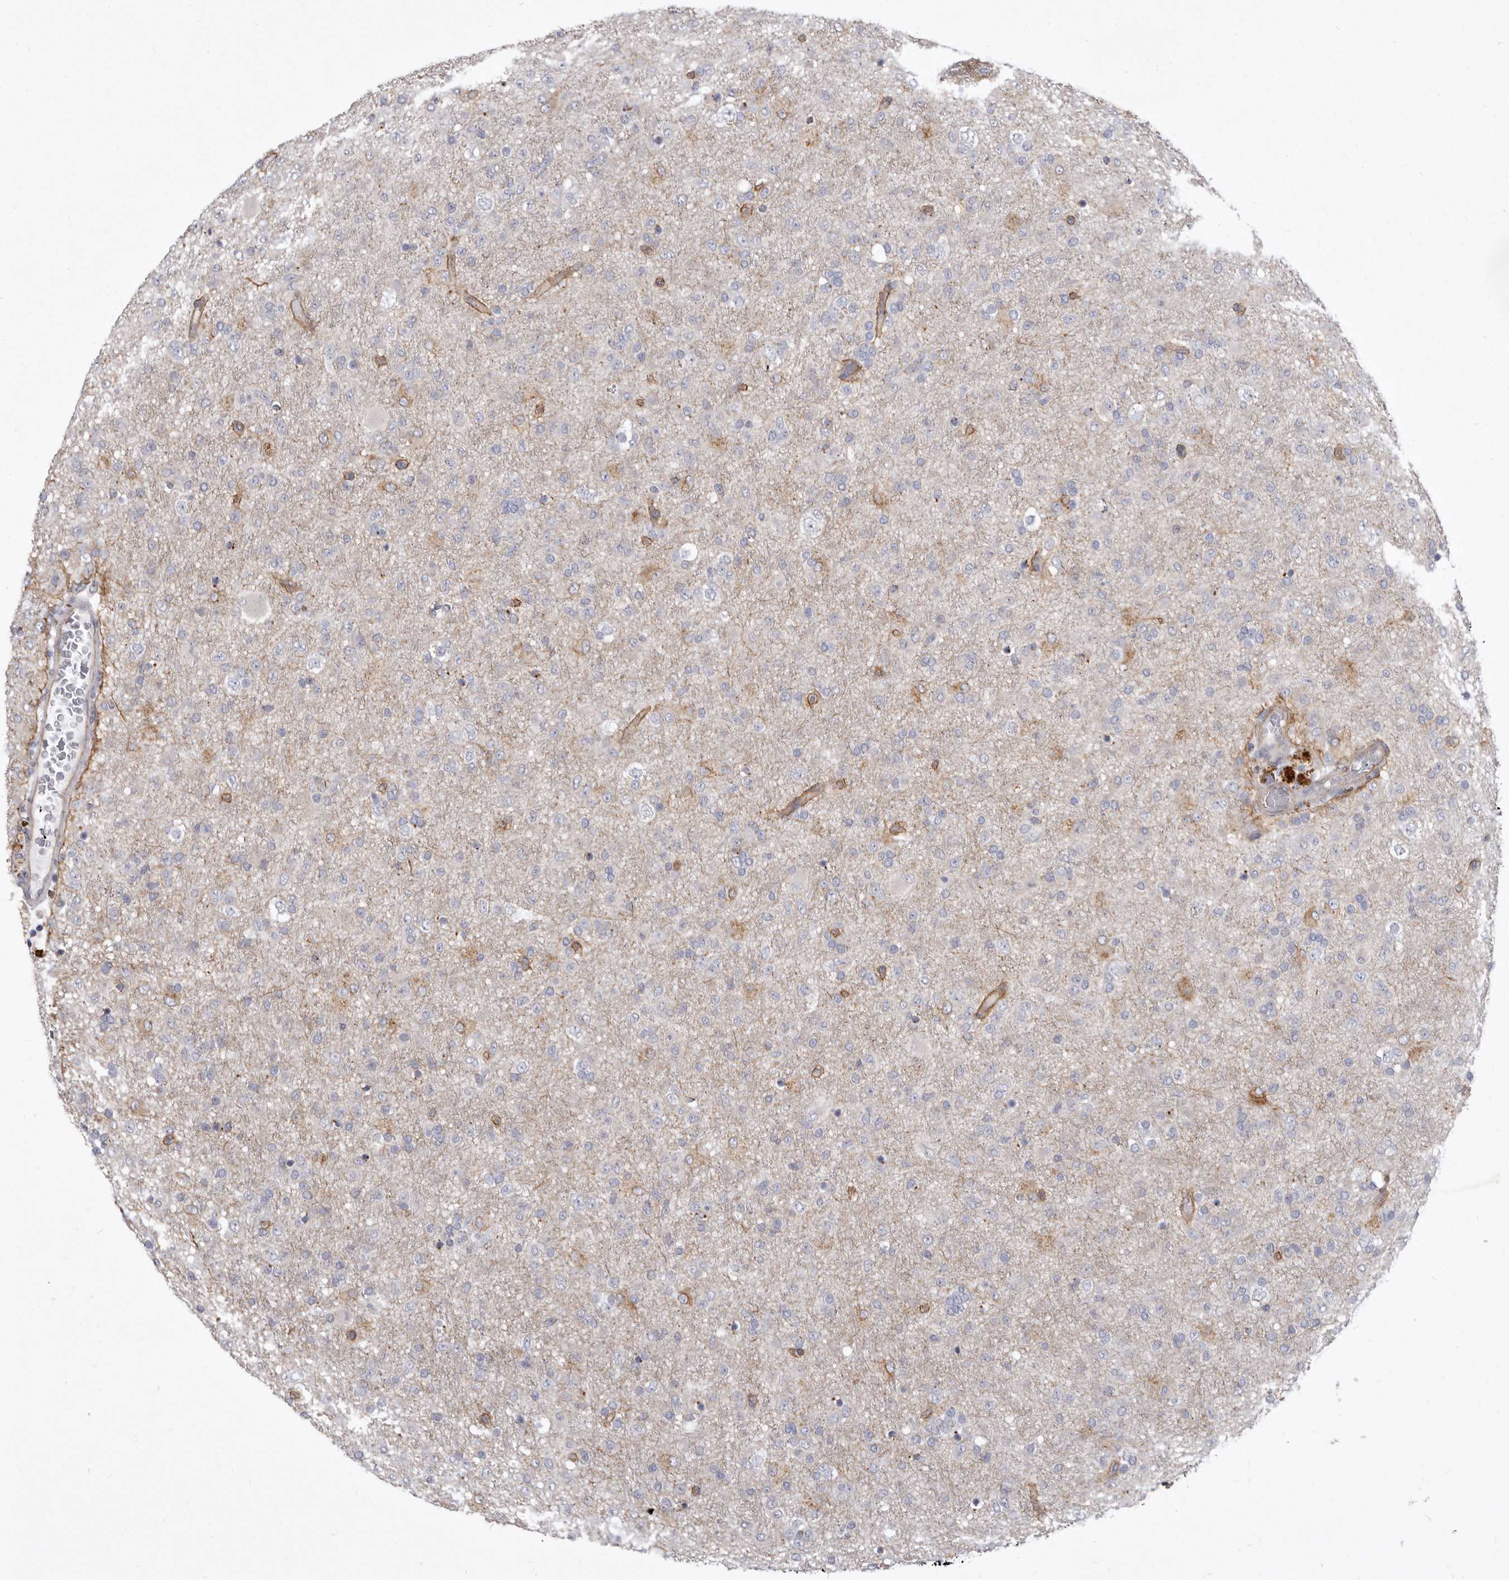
{"staining": {"intensity": "weak", "quantity": "<25%", "location": "cytoplasmic/membranous"}, "tissue": "glioma", "cell_type": "Tumor cells", "image_type": "cancer", "snomed": [{"axis": "morphology", "description": "Glioma, malignant, Low grade"}, {"axis": "topography", "description": "Brain"}], "caption": "Glioma was stained to show a protein in brown. There is no significant positivity in tumor cells.", "gene": "P2RX6", "patient": {"sex": "male", "age": 65}}